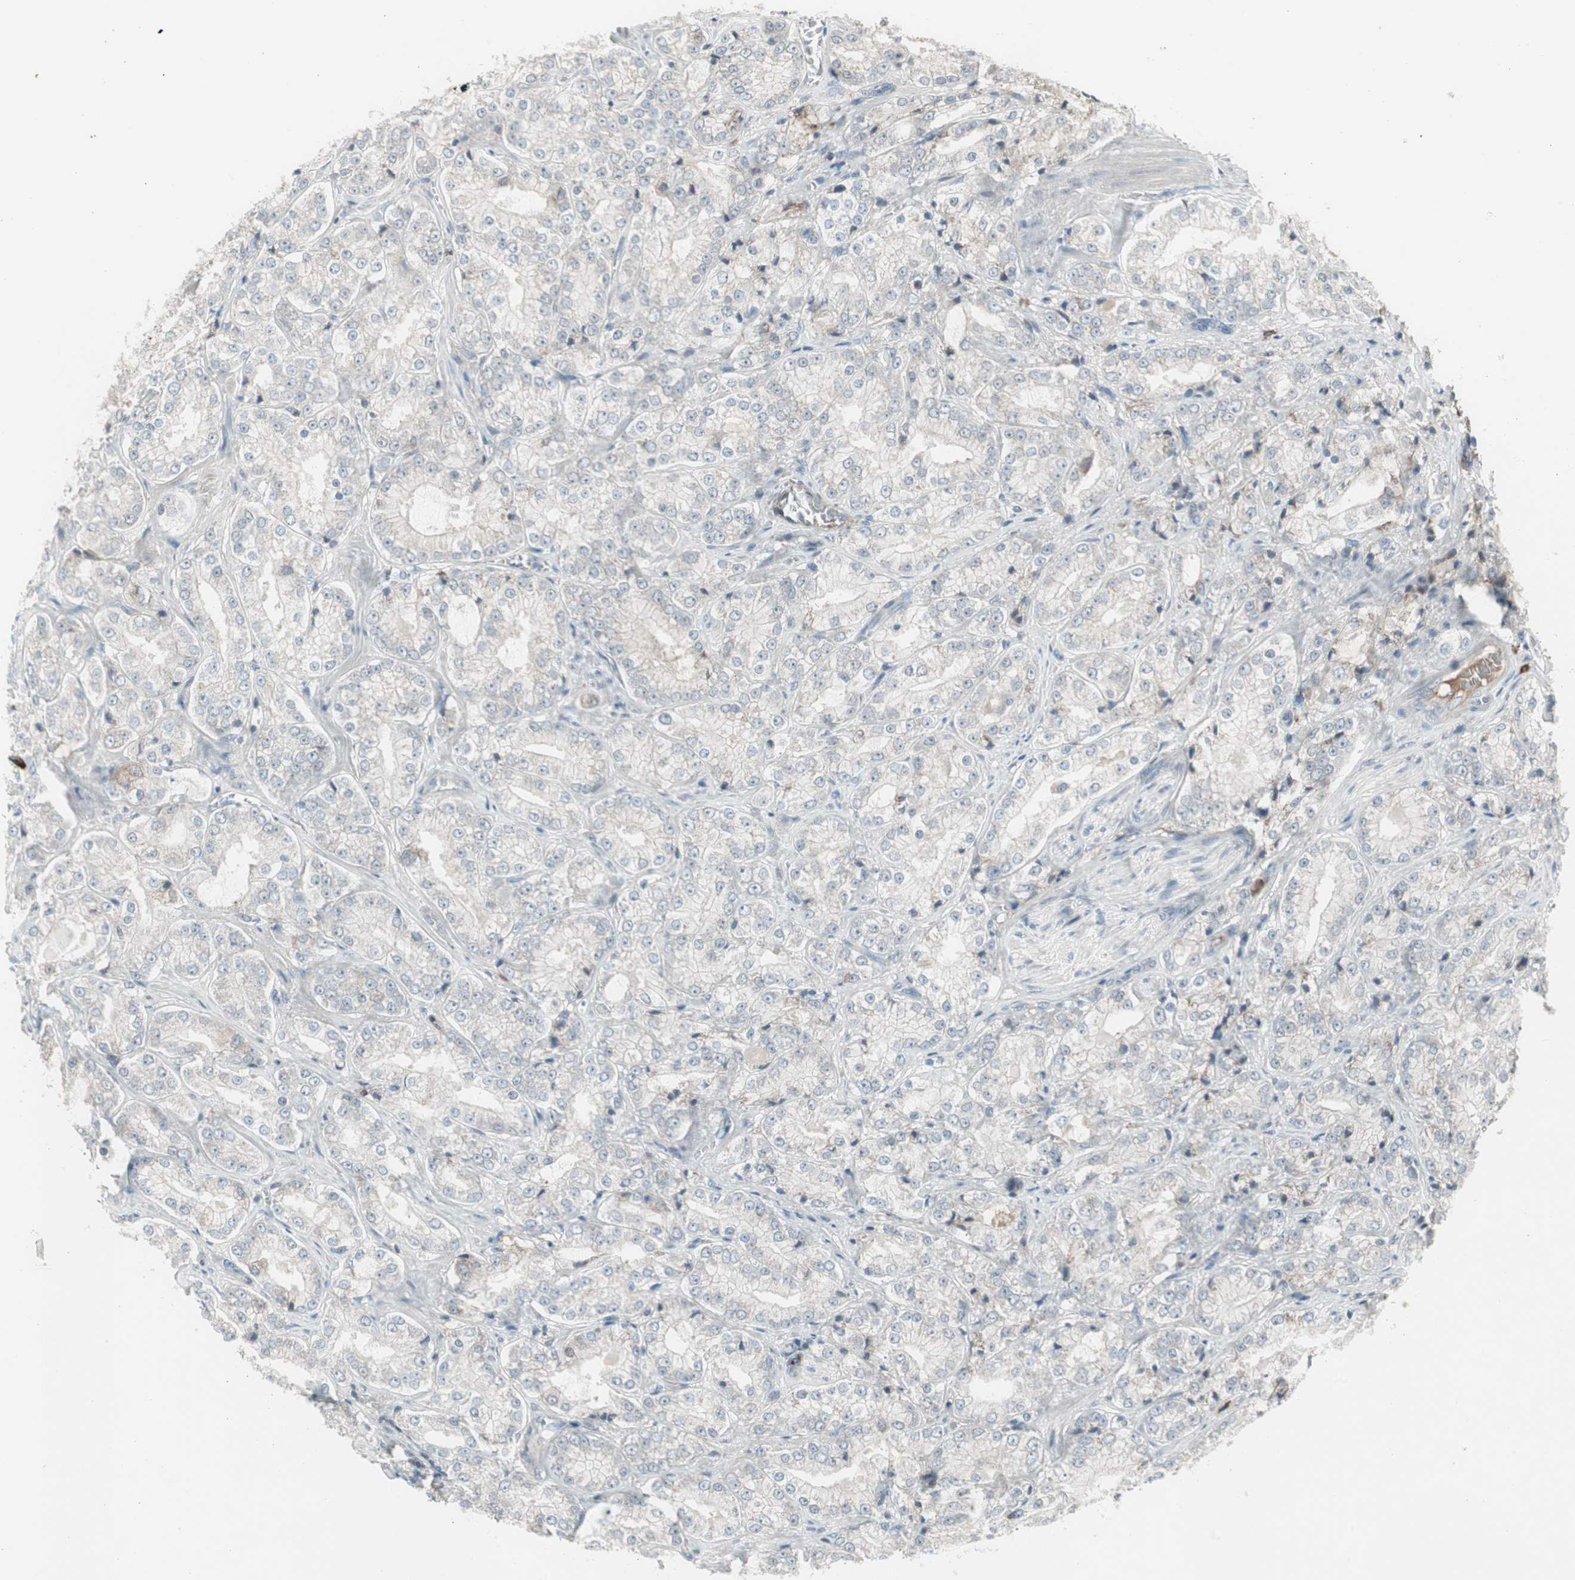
{"staining": {"intensity": "negative", "quantity": "none", "location": "none"}, "tissue": "prostate cancer", "cell_type": "Tumor cells", "image_type": "cancer", "snomed": [{"axis": "morphology", "description": "Adenocarcinoma, High grade"}, {"axis": "topography", "description": "Prostate"}], "caption": "High-grade adenocarcinoma (prostate) was stained to show a protein in brown. There is no significant staining in tumor cells.", "gene": "ZSCAN32", "patient": {"sex": "male", "age": 73}}